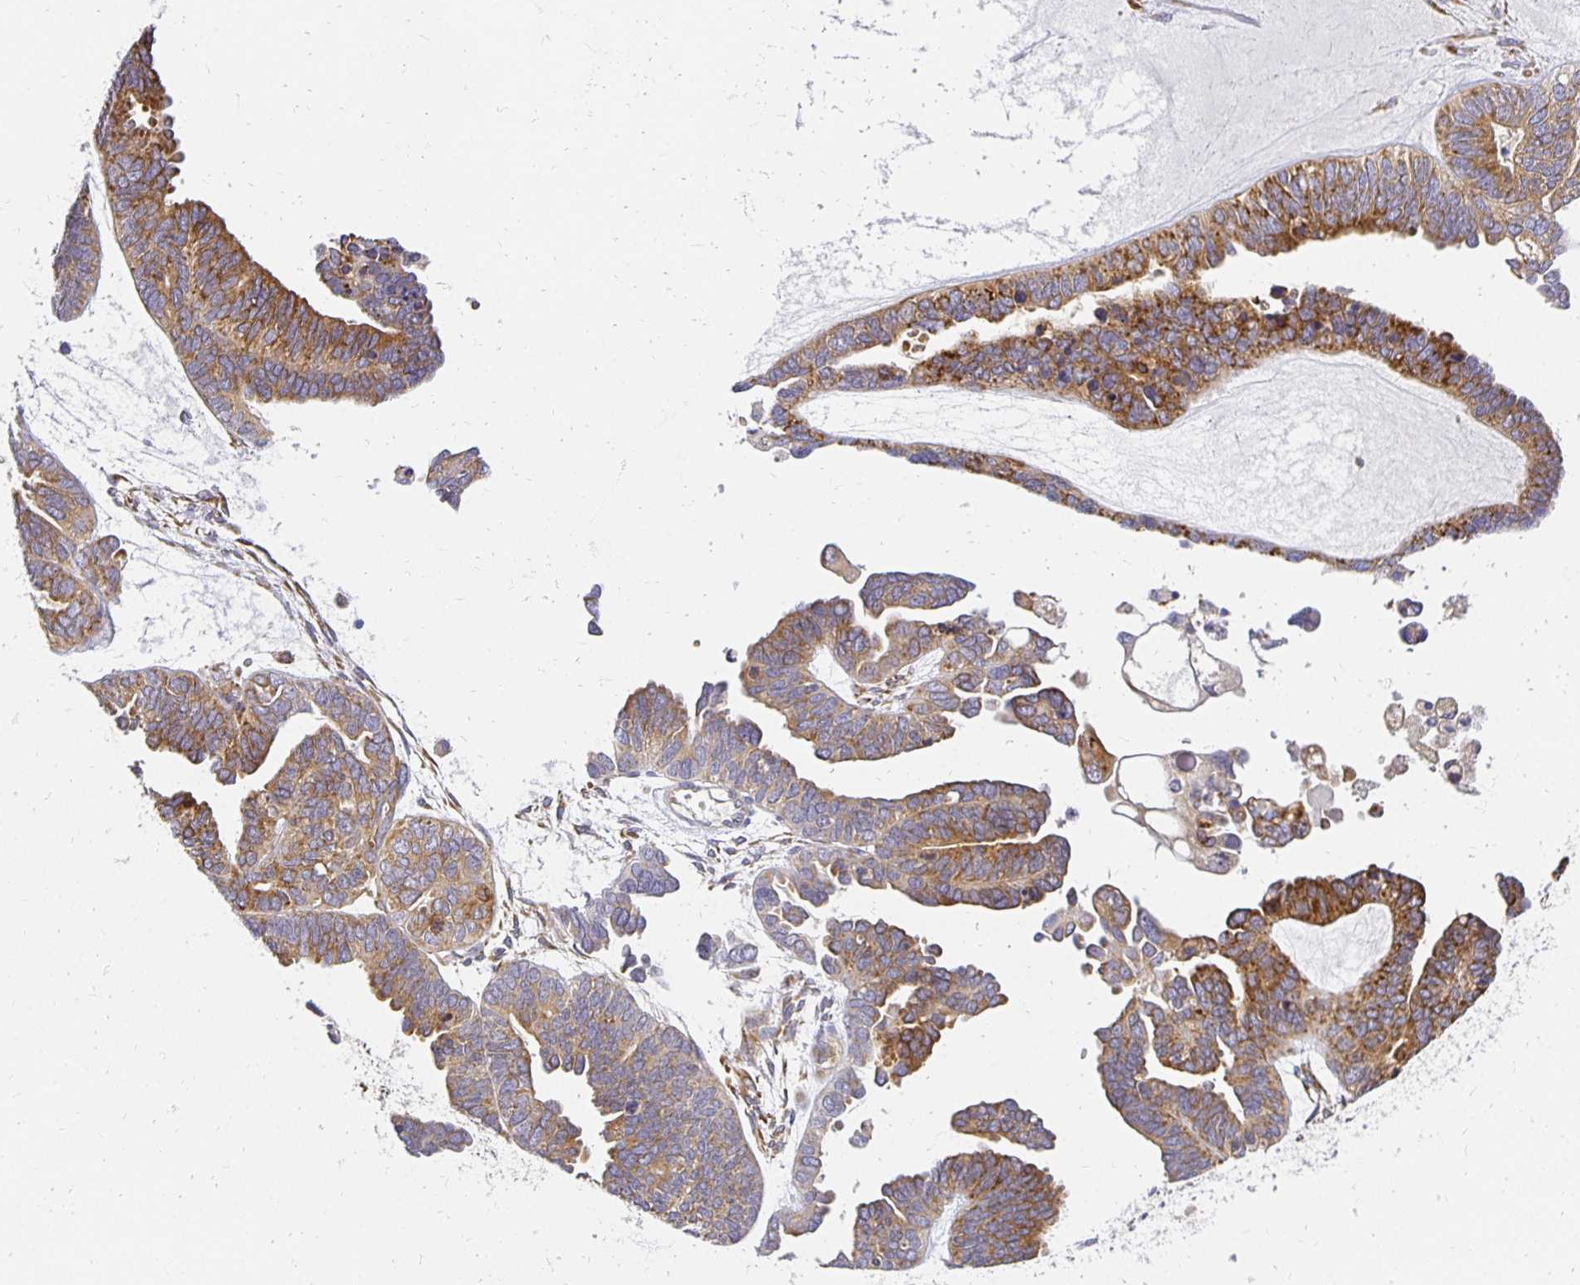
{"staining": {"intensity": "moderate", "quantity": ">75%", "location": "cytoplasmic/membranous"}, "tissue": "ovarian cancer", "cell_type": "Tumor cells", "image_type": "cancer", "snomed": [{"axis": "morphology", "description": "Cystadenocarcinoma, serous, NOS"}, {"axis": "topography", "description": "Ovary"}], "caption": "A histopathology image of ovarian serous cystadenocarcinoma stained for a protein reveals moderate cytoplasmic/membranous brown staining in tumor cells. Using DAB (3,3'-diaminobenzidine) (brown) and hematoxylin (blue) stains, captured at high magnification using brightfield microscopy.", "gene": "PLOD1", "patient": {"sex": "female", "age": 51}}